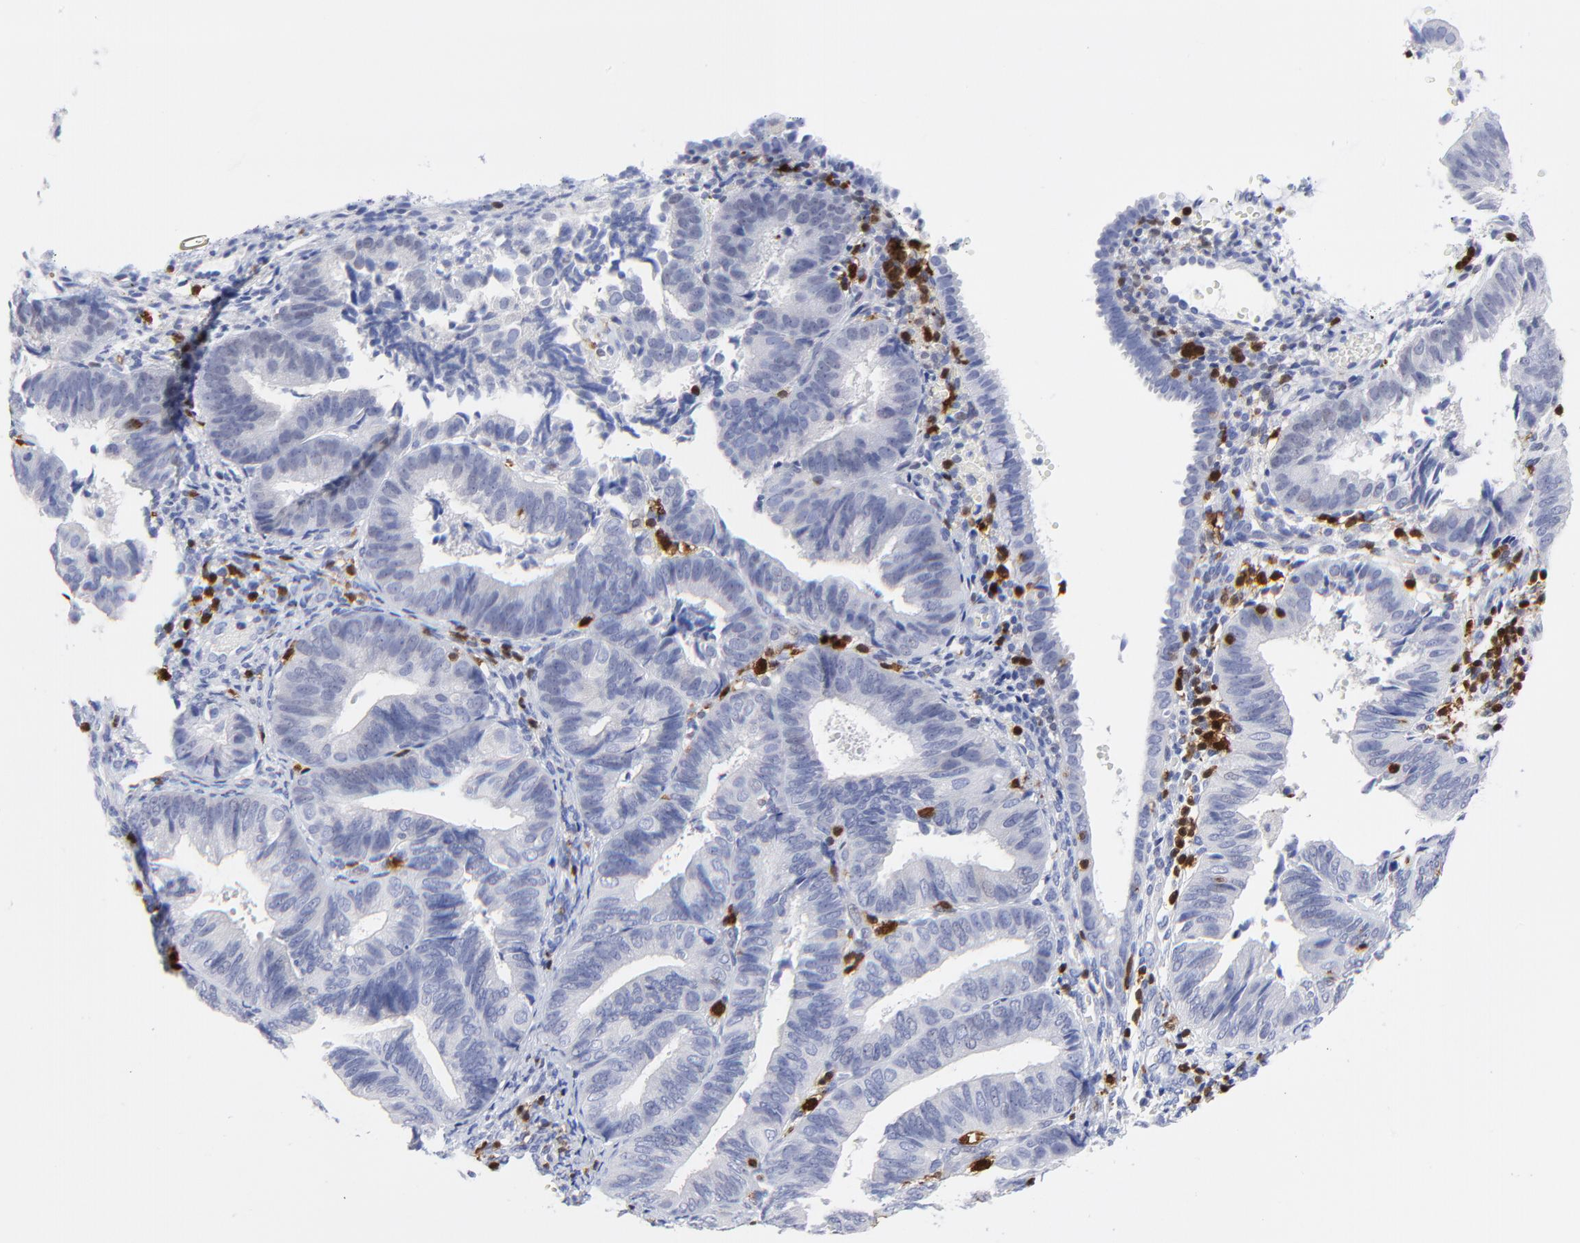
{"staining": {"intensity": "negative", "quantity": "none", "location": "none"}, "tissue": "endometrial cancer", "cell_type": "Tumor cells", "image_type": "cancer", "snomed": [{"axis": "morphology", "description": "Adenocarcinoma, NOS"}, {"axis": "topography", "description": "Endometrium"}], "caption": "DAB (3,3'-diaminobenzidine) immunohistochemical staining of human endometrial cancer exhibits no significant staining in tumor cells. (Stains: DAB immunohistochemistry with hematoxylin counter stain, Microscopy: brightfield microscopy at high magnification).", "gene": "ZAP70", "patient": {"sex": "female", "age": 63}}